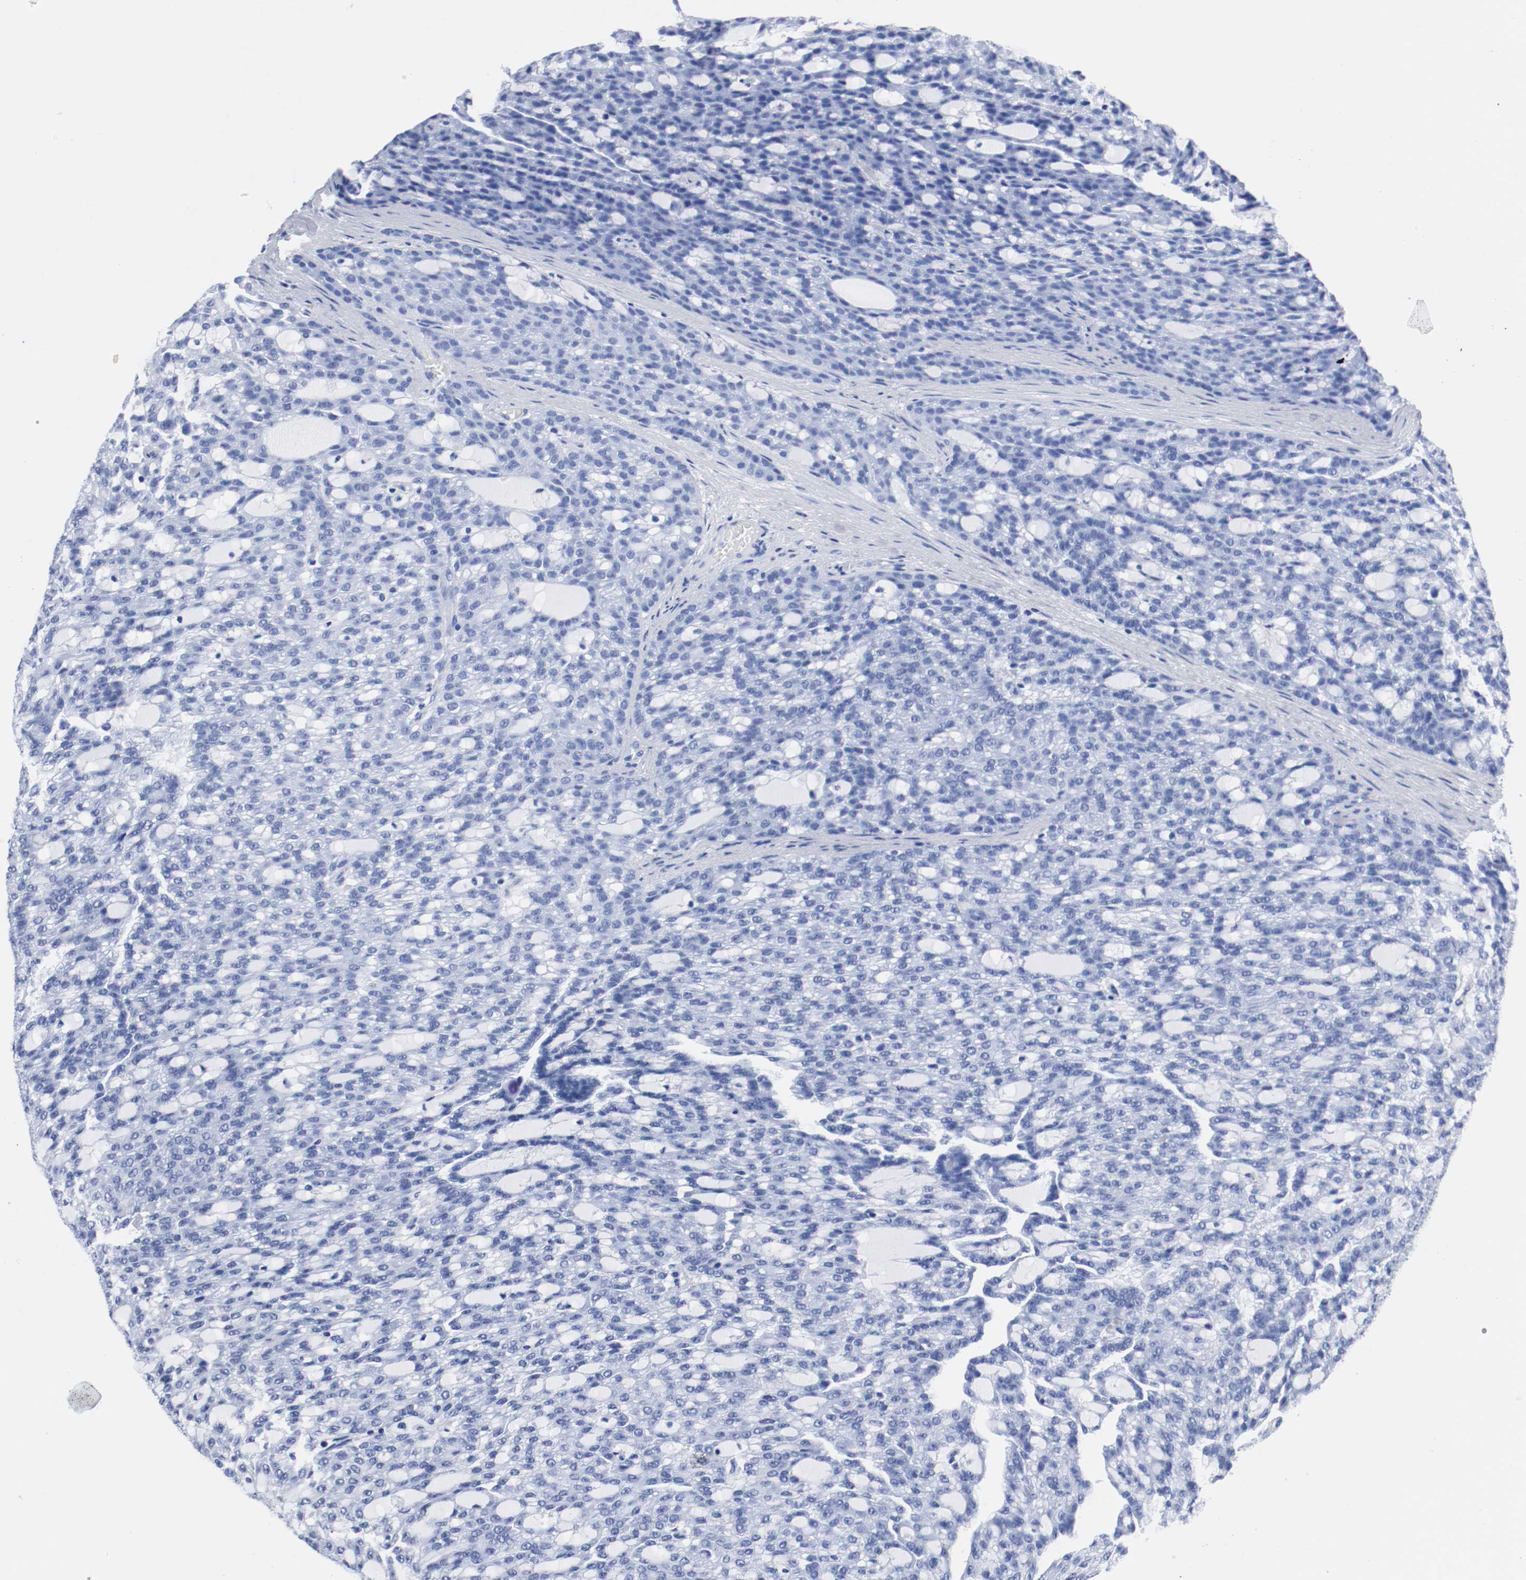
{"staining": {"intensity": "weak", "quantity": "<25%", "location": "cytoplasmic/membranous"}, "tissue": "renal cancer", "cell_type": "Tumor cells", "image_type": "cancer", "snomed": [{"axis": "morphology", "description": "Adenocarcinoma, NOS"}, {"axis": "topography", "description": "Kidney"}], "caption": "A micrograph of human adenocarcinoma (renal) is negative for staining in tumor cells.", "gene": "TUBD1", "patient": {"sex": "male", "age": 63}}